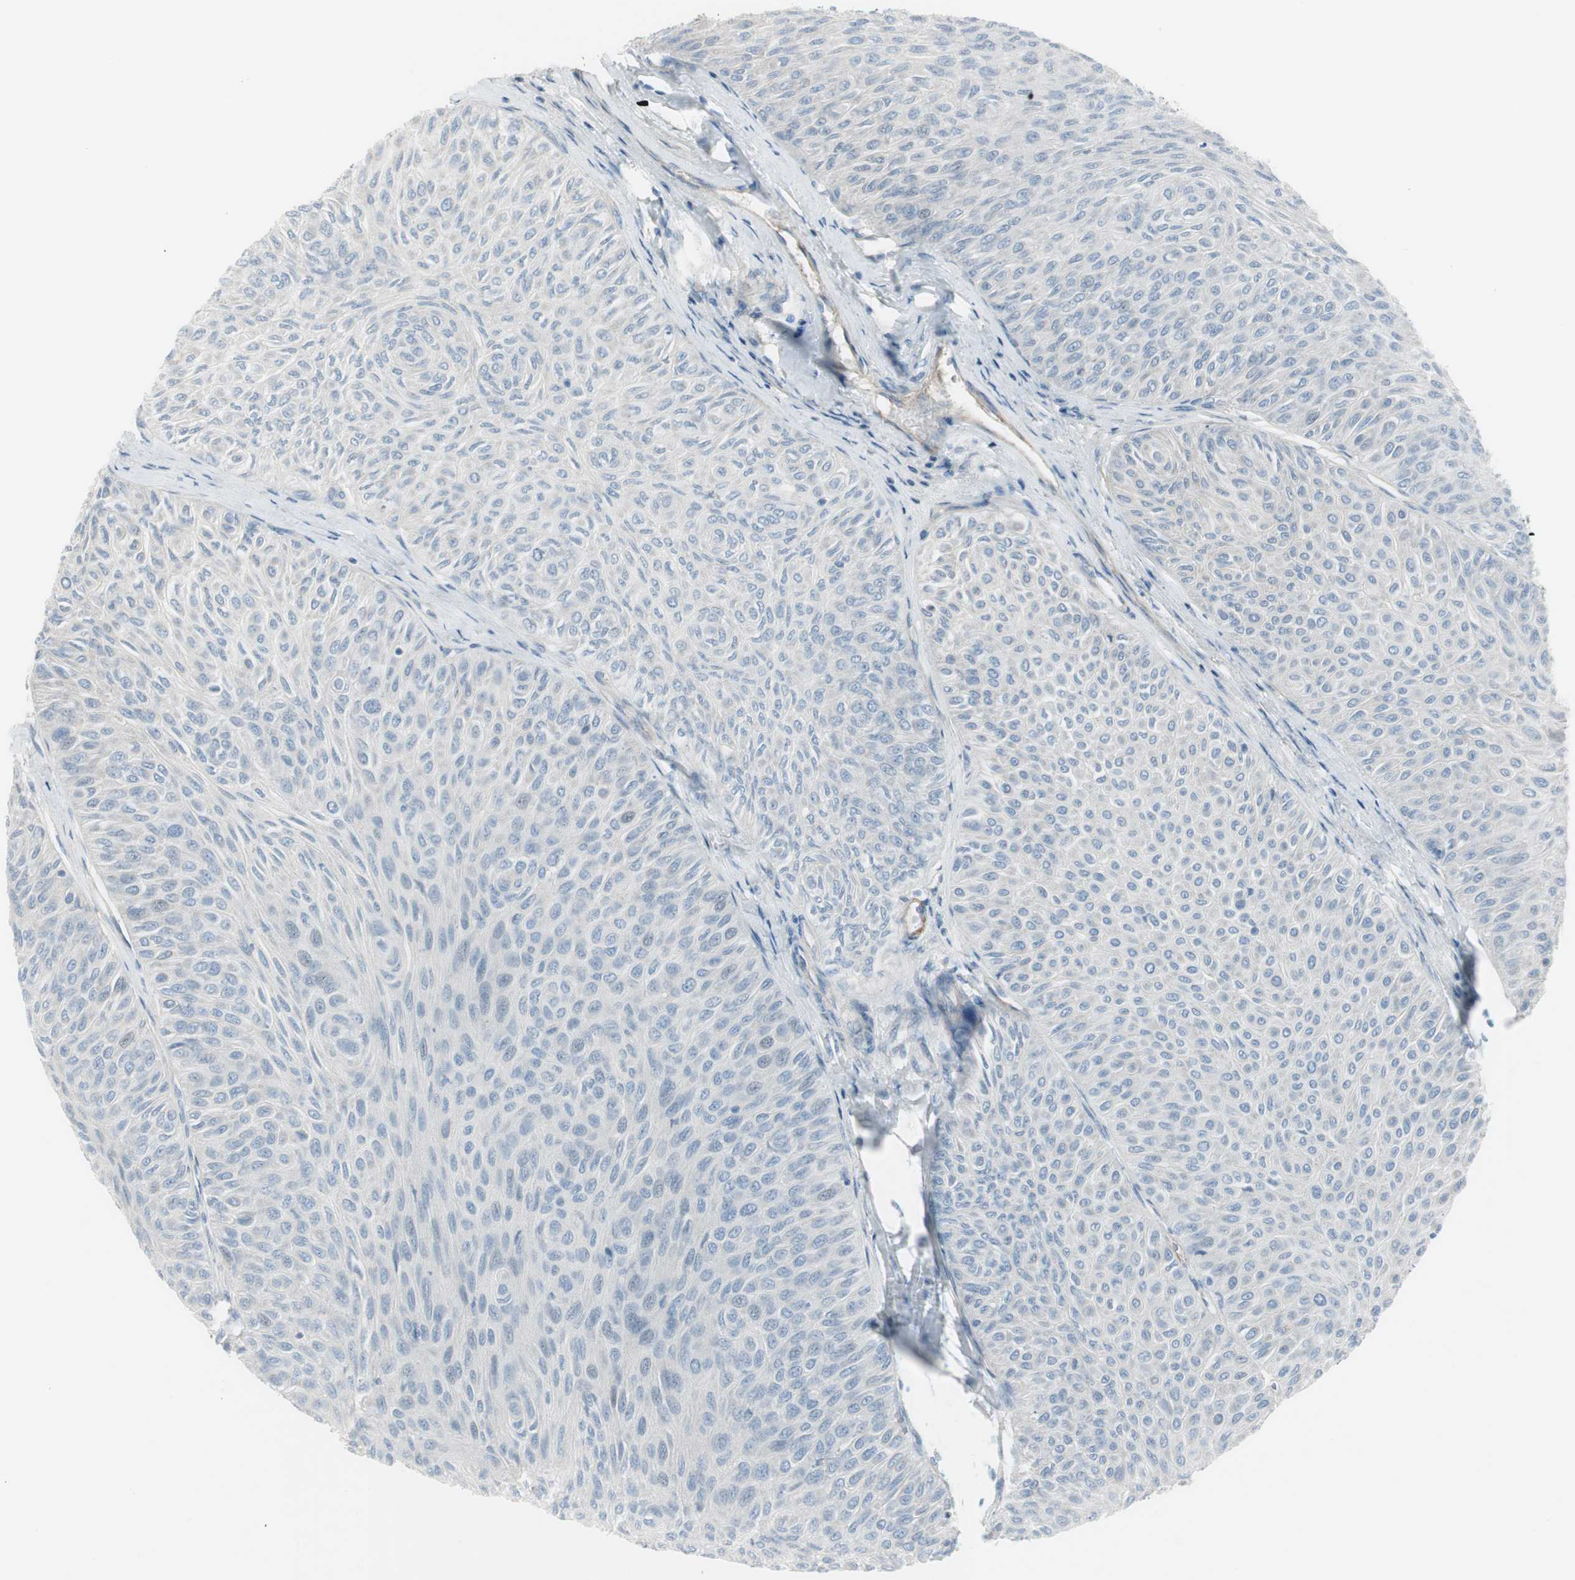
{"staining": {"intensity": "negative", "quantity": "none", "location": "none"}, "tissue": "urothelial cancer", "cell_type": "Tumor cells", "image_type": "cancer", "snomed": [{"axis": "morphology", "description": "Urothelial carcinoma, Low grade"}, {"axis": "topography", "description": "Urinary bladder"}], "caption": "This is an IHC histopathology image of urothelial carcinoma (low-grade). There is no positivity in tumor cells.", "gene": "CACNA2D1", "patient": {"sex": "male", "age": 78}}